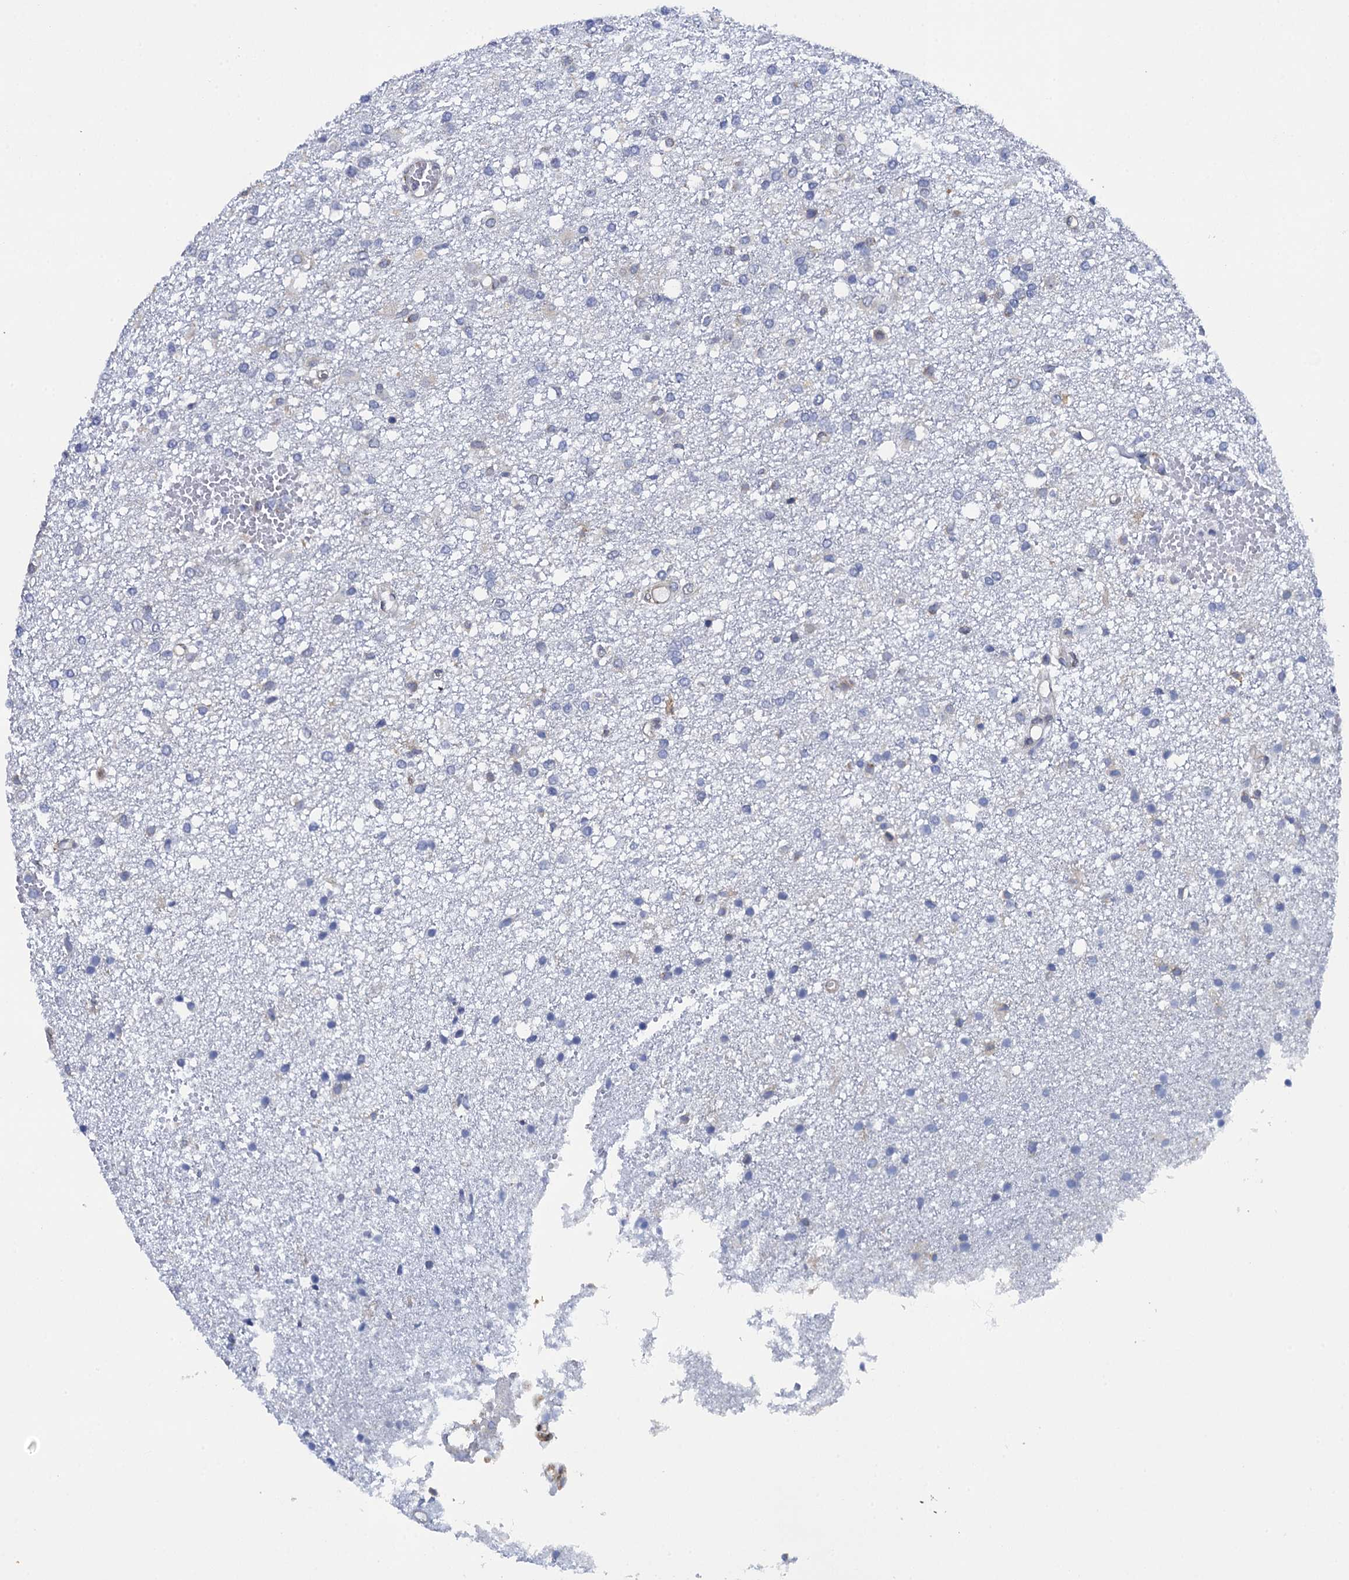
{"staining": {"intensity": "weak", "quantity": "25%-75%", "location": "cytoplasmic/membranous"}, "tissue": "glioma", "cell_type": "Tumor cells", "image_type": "cancer", "snomed": [{"axis": "morphology", "description": "Glioma, malignant, High grade"}, {"axis": "topography", "description": "Brain"}], "caption": "Glioma tissue shows weak cytoplasmic/membranous expression in about 25%-75% of tumor cells Using DAB (brown) and hematoxylin (blue) stains, captured at high magnification using brightfield microscopy.", "gene": "POGLUT3", "patient": {"sex": "female", "age": 59}}